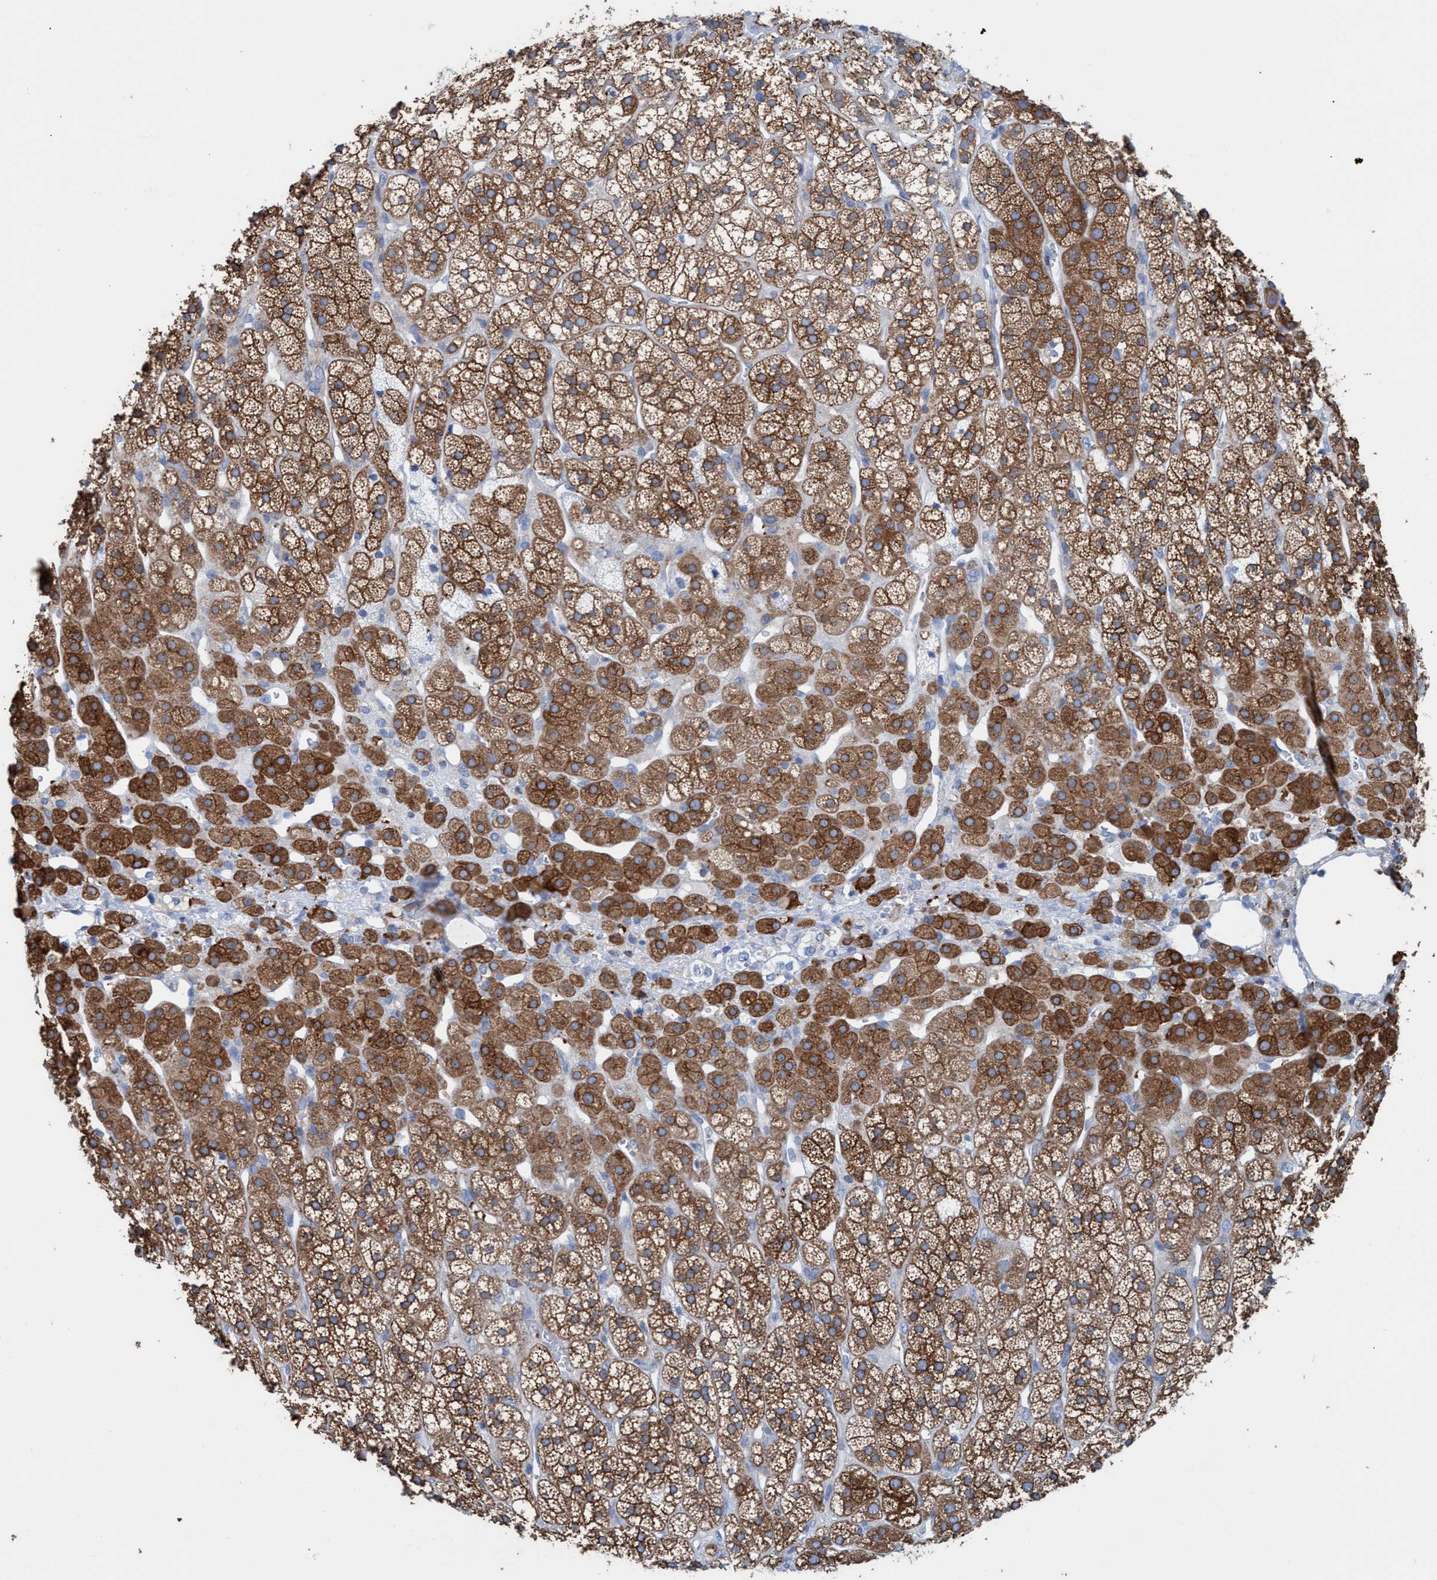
{"staining": {"intensity": "strong", "quantity": ">75%", "location": "cytoplasmic/membranous"}, "tissue": "adrenal gland", "cell_type": "Glandular cells", "image_type": "normal", "snomed": [{"axis": "morphology", "description": "Normal tissue, NOS"}, {"axis": "topography", "description": "Adrenal gland"}], "caption": "A brown stain highlights strong cytoplasmic/membranous positivity of a protein in glandular cells of normal adrenal gland. Nuclei are stained in blue.", "gene": "EZR", "patient": {"sex": "male", "age": 56}}